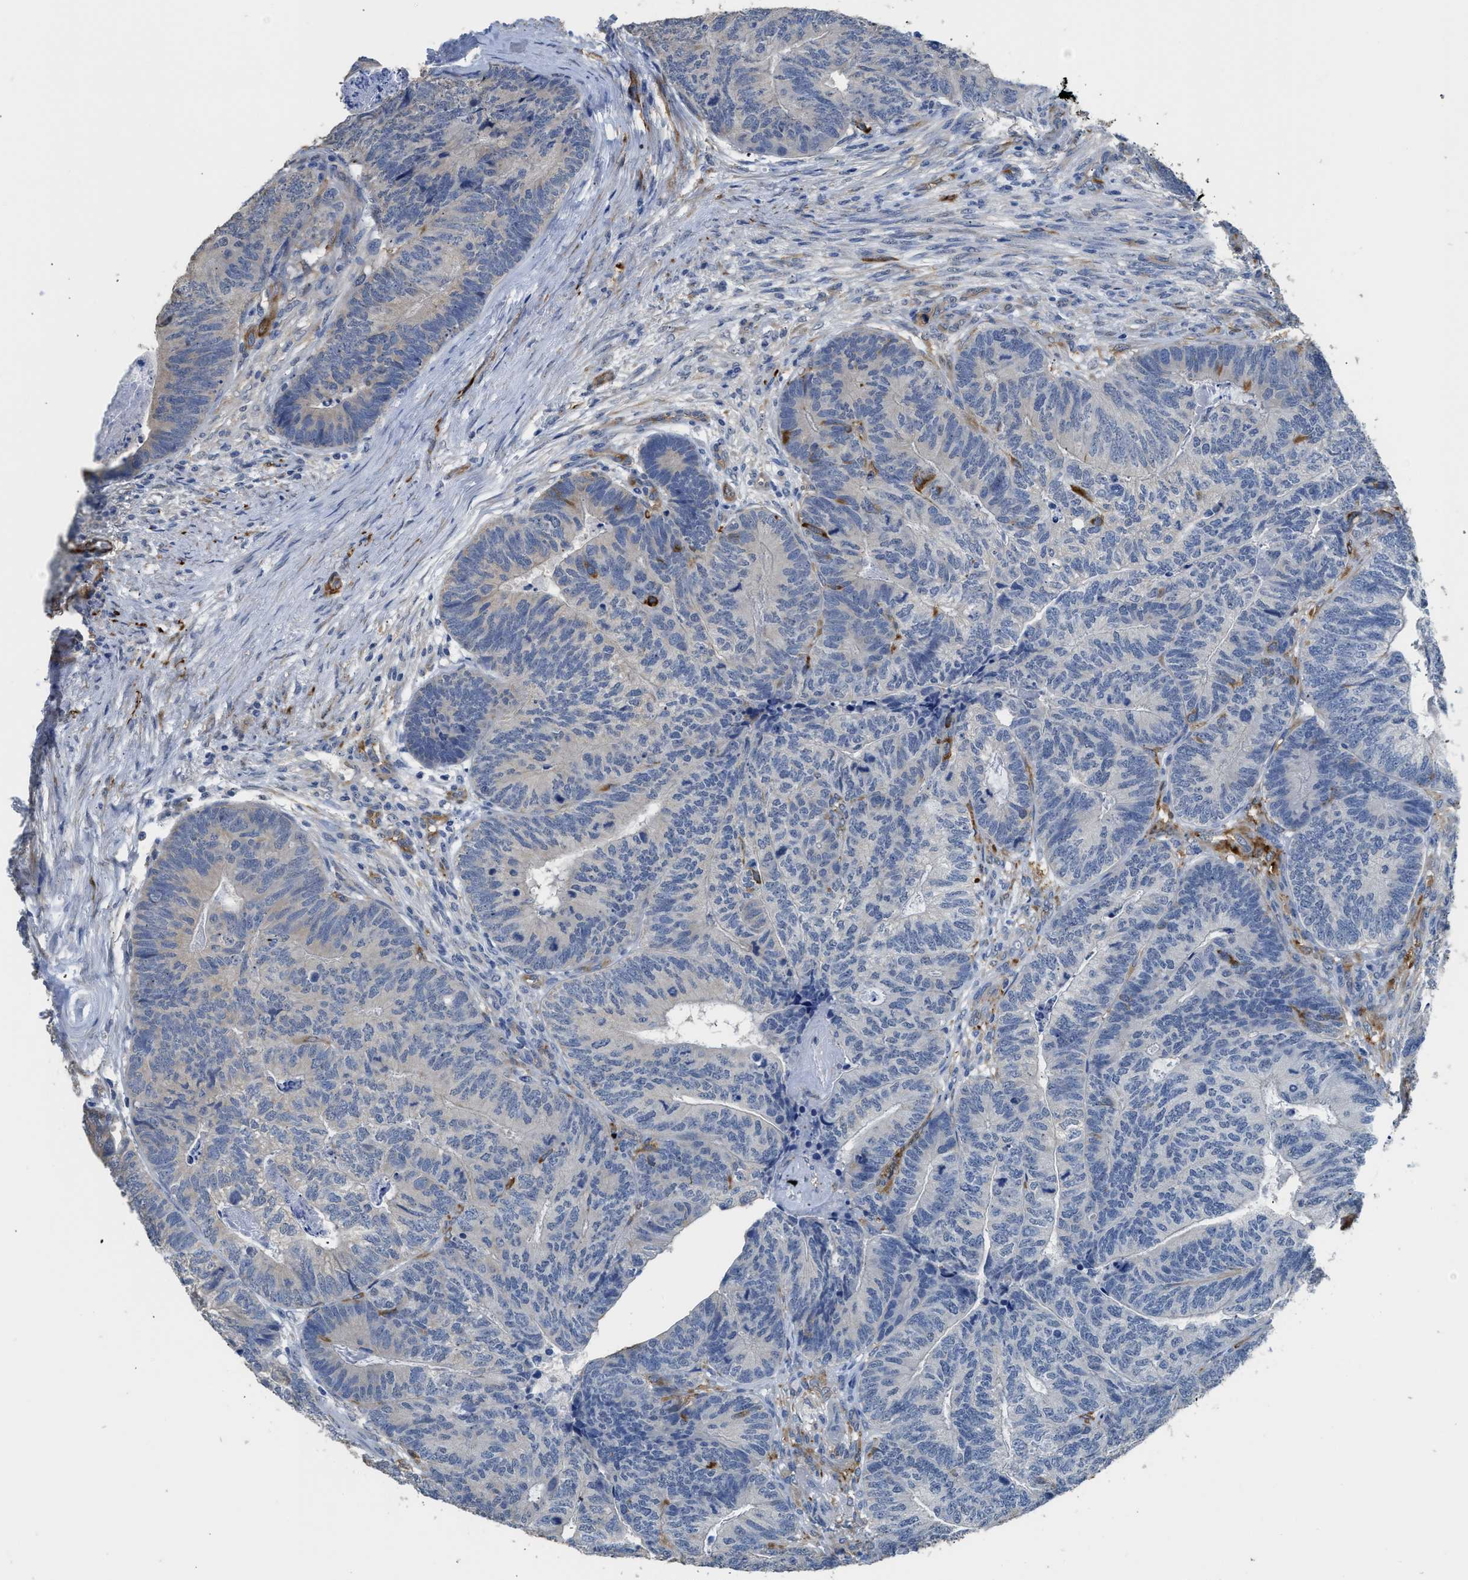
{"staining": {"intensity": "negative", "quantity": "none", "location": "none"}, "tissue": "colorectal cancer", "cell_type": "Tumor cells", "image_type": "cancer", "snomed": [{"axis": "morphology", "description": "Adenocarcinoma, NOS"}, {"axis": "topography", "description": "Colon"}], "caption": "High magnification brightfield microscopy of colorectal adenocarcinoma stained with DAB (brown) and counterstained with hematoxylin (blue): tumor cells show no significant expression. (DAB IHC with hematoxylin counter stain).", "gene": "ZSWIM5", "patient": {"sex": "female", "age": 67}}